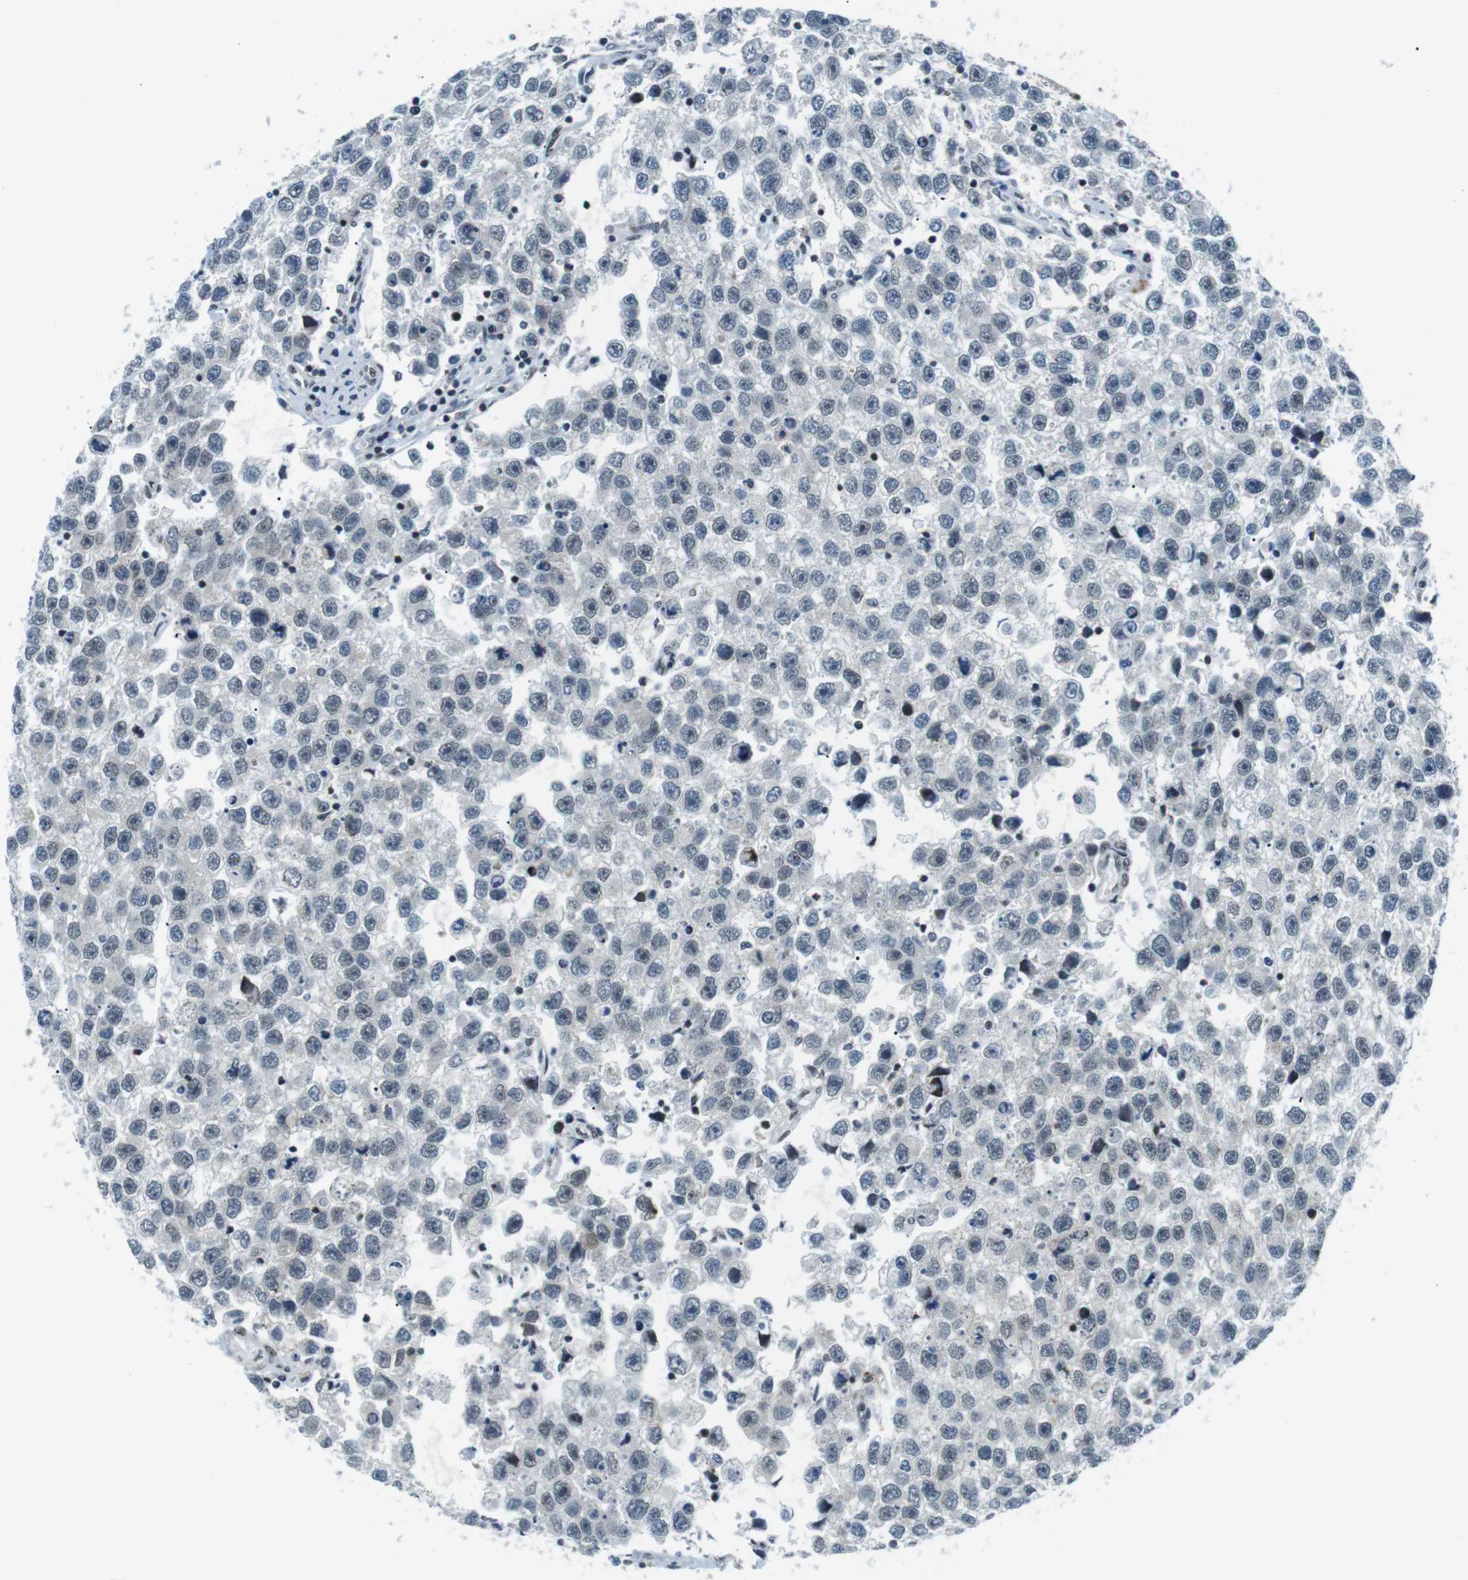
{"staining": {"intensity": "weak", "quantity": "<25%", "location": "nuclear"}, "tissue": "testis cancer", "cell_type": "Tumor cells", "image_type": "cancer", "snomed": [{"axis": "morphology", "description": "Seminoma, NOS"}, {"axis": "topography", "description": "Testis"}], "caption": "Immunohistochemistry (IHC) of testis seminoma shows no staining in tumor cells.", "gene": "USP7", "patient": {"sex": "male", "age": 33}}